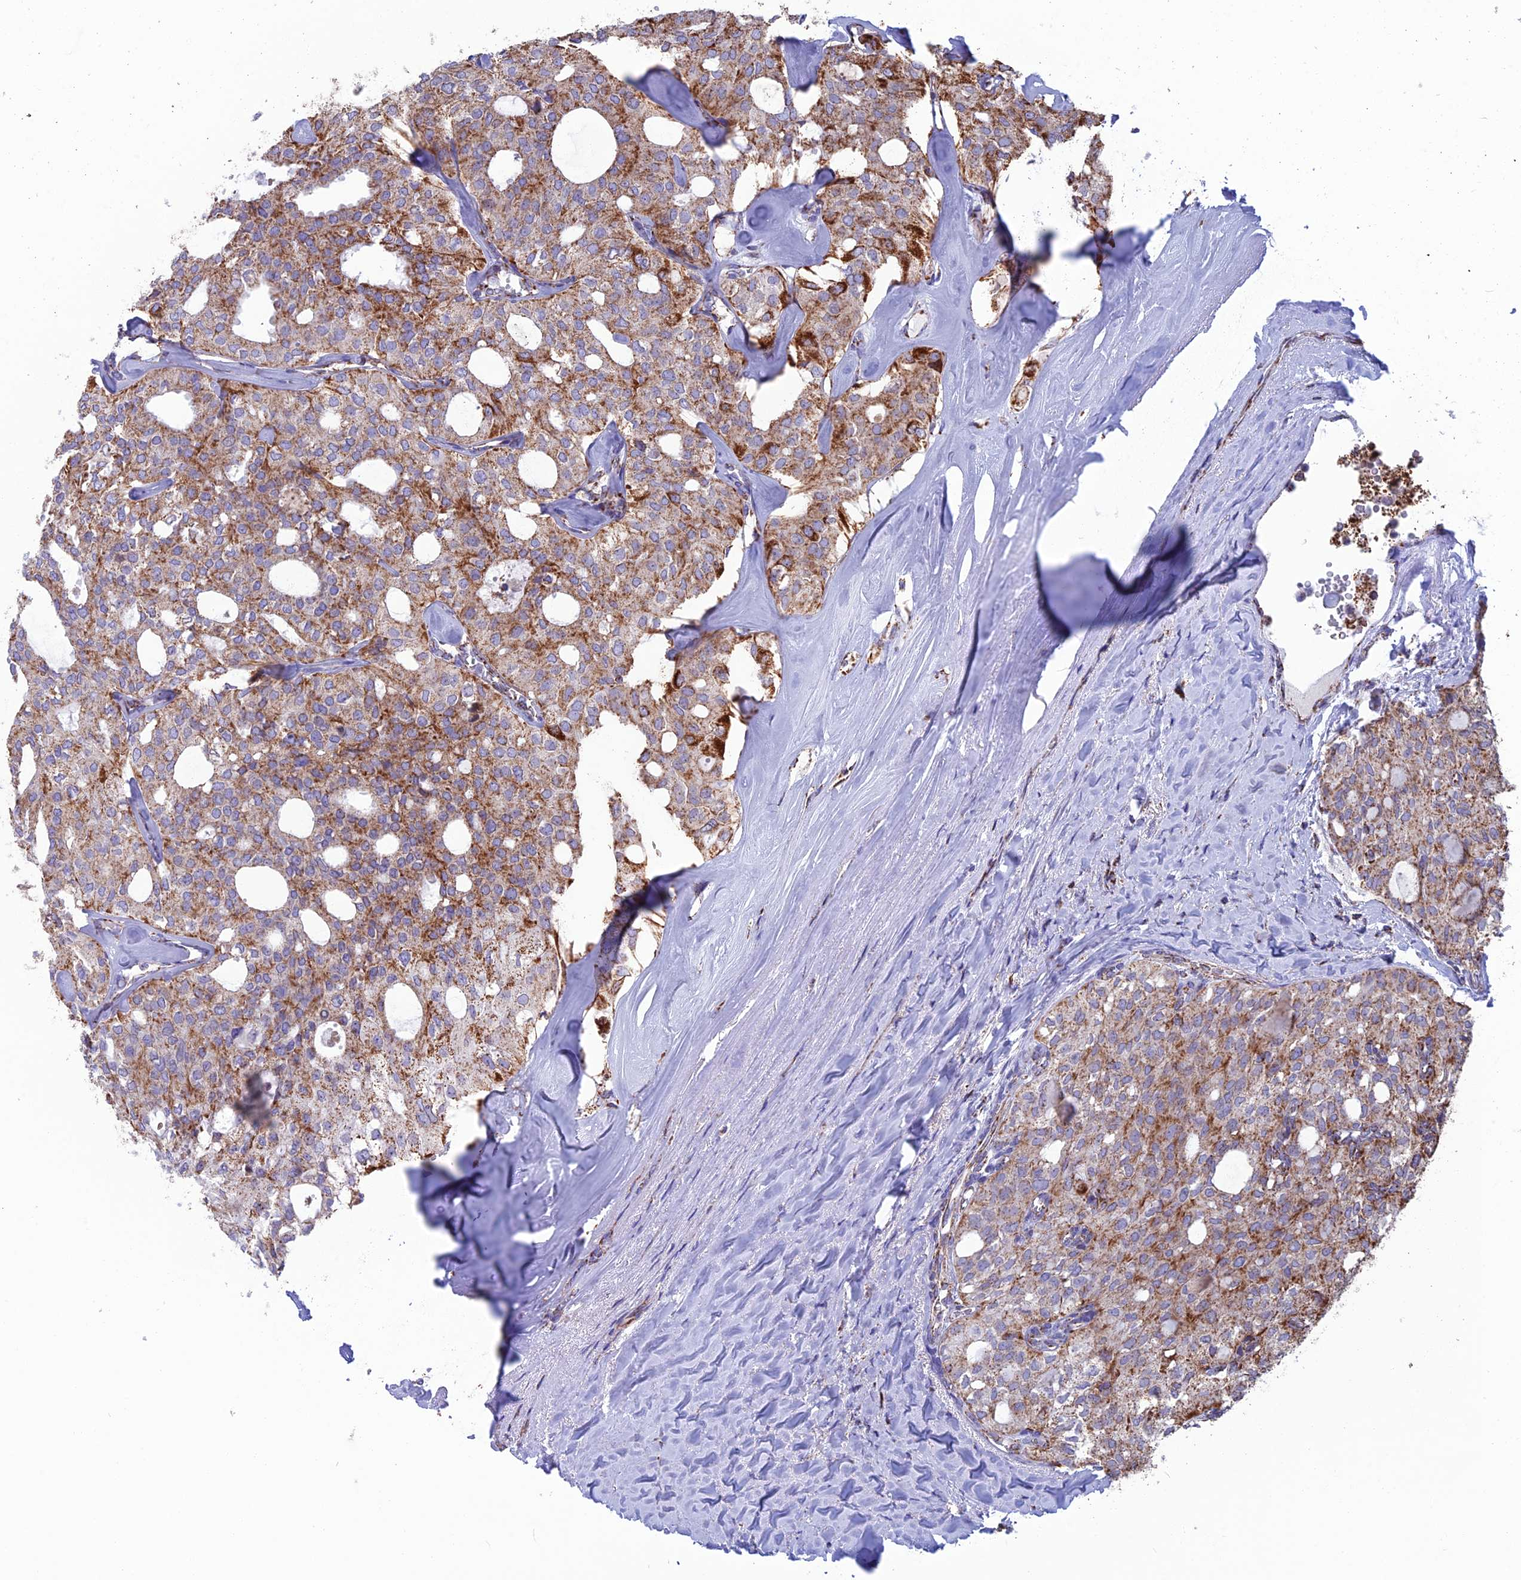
{"staining": {"intensity": "moderate", "quantity": "25%-75%", "location": "cytoplasmic/membranous"}, "tissue": "thyroid cancer", "cell_type": "Tumor cells", "image_type": "cancer", "snomed": [{"axis": "morphology", "description": "Follicular adenoma carcinoma, NOS"}, {"axis": "topography", "description": "Thyroid gland"}], "caption": "Thyroid follicular adenoma carcinoma stained with a protein marker shows moderate staining in tumor cells.", "gene": "CS", "patient": {"sex": "male", "age": 75}}